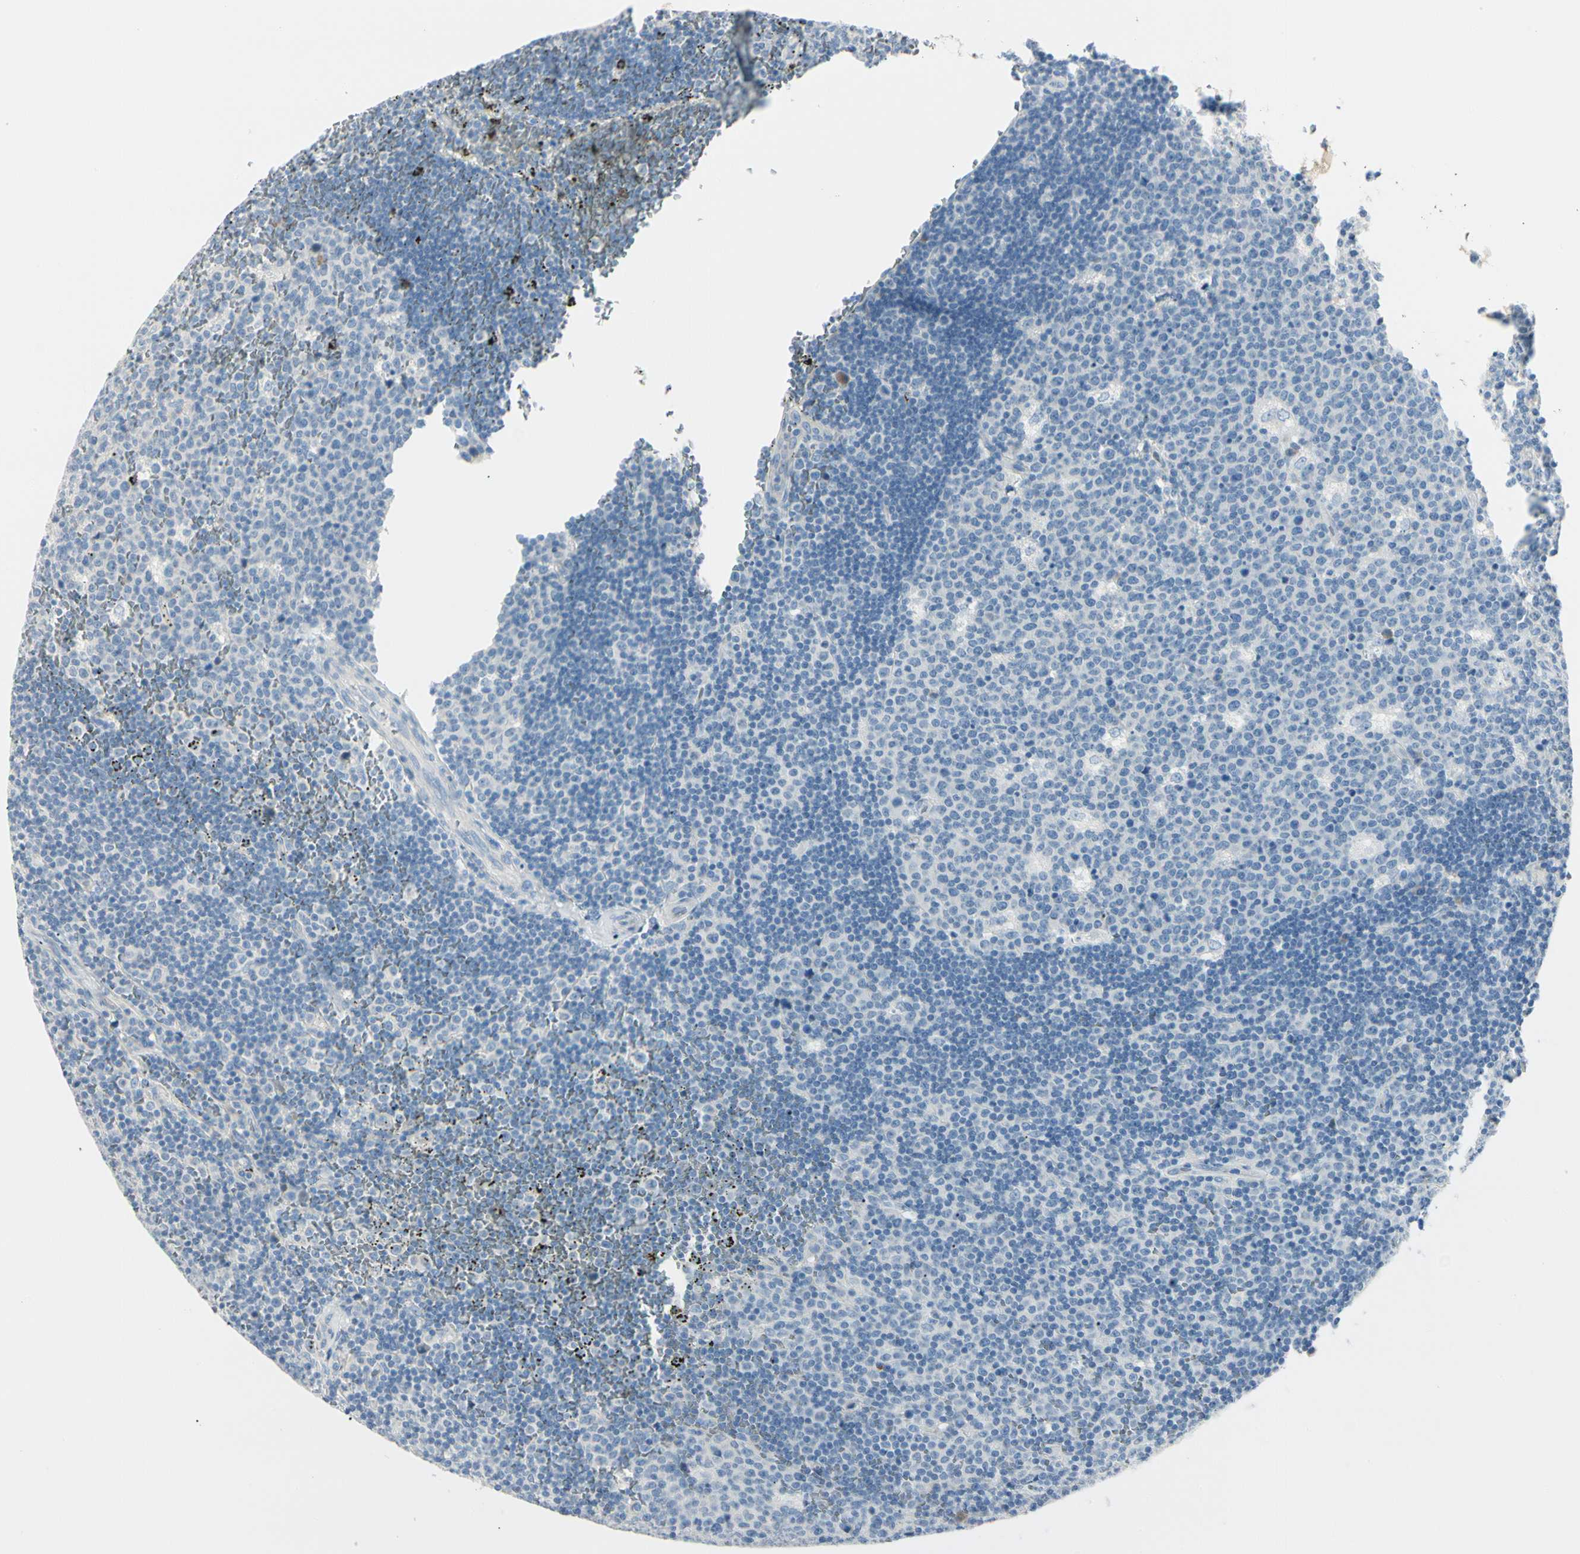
{"staining": {"intensity": "negative", "quantity": "none", "location": "none"}, "tissue": "lymph node", "cell_type": "Germinal center cells", "image_type": "normal", "snomed": [{"axis": "morphology", "description": "Normal tissue, NOS"}, {"axis": "topography", "description": "Lymph node"}, {"axis": "topography", "description": "Salivary gland"}], "caption": "Immunohistochemical staining of benign human lymph node reveals no significant expression in germinal center cells. Nuclei are stained in blue.", "gene": "SLC6A15", "patient": {"sex": "male", "age": 8}}